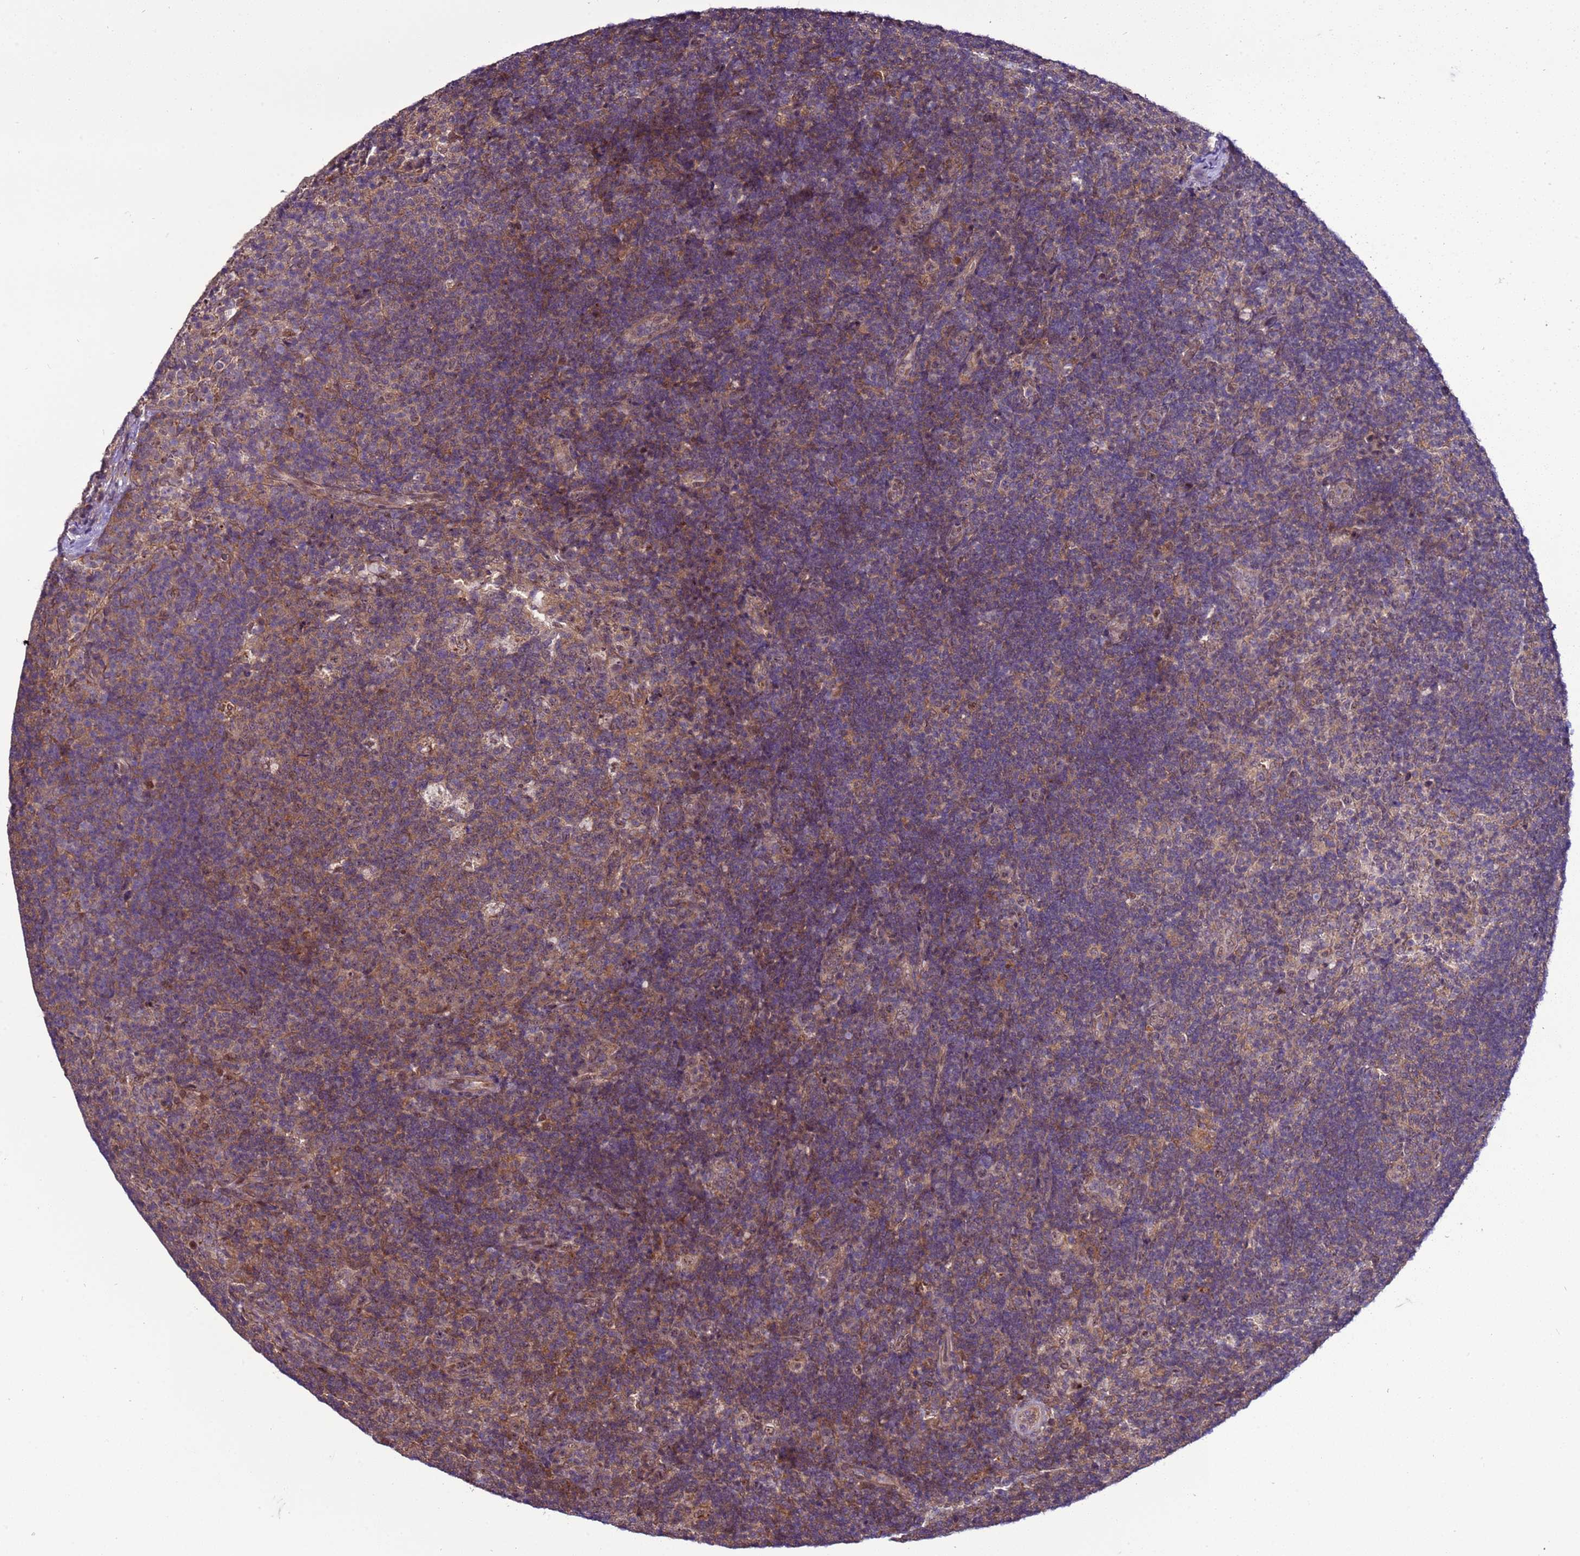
{"staining": {"intensity": "moderate", "quantity": "25%-75%", "location": "cytoplasmic/membranous,nuclear"}, "tissue": "lymph node", "cell_type": "Germinal center cells", "image_type": "normal", "snomed": [{"axis": "morphology", "description": "Normal tissue, NOS"}, {"axis": "topography", "description": "Lymph node"}], "caption": "Protein expression analysis of benign lymph node demonstrates moderate cytoplasmic/membranous,nuclear positivity in approximately 25%-75% of germinal center cells.", "gene": "GEN1", "patient": {"sex": "female", "age": 31}}